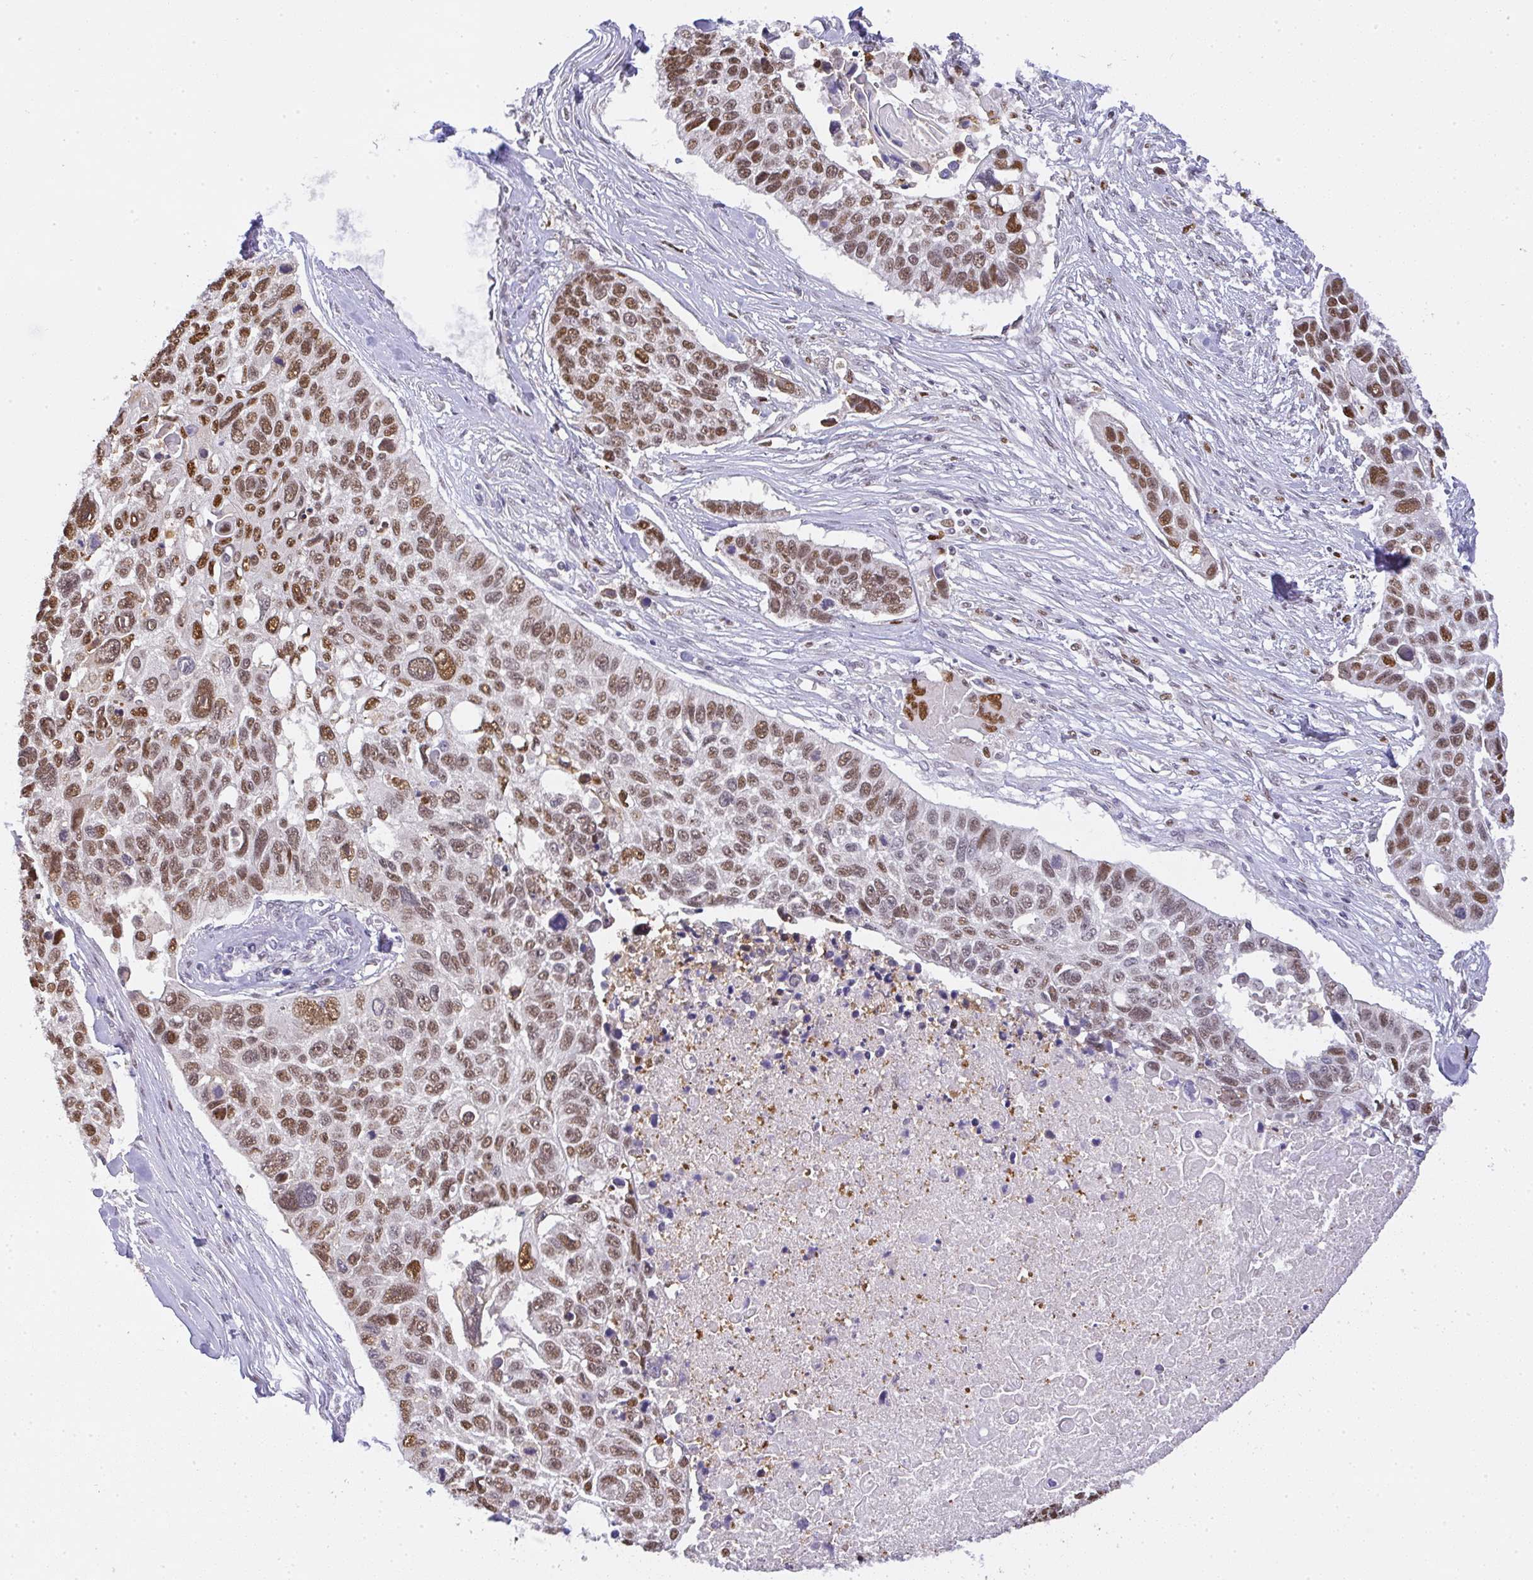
{"staining": {"intensity": "moderate", "quantity": ">75%", "location": "nuclear"}, "tissue": "lung cancer", "cell_type": "Tumor cells", "image_type": "cancer", "snomed": [{"axis": "morphology", "description": "Squamous cell carcinoma, NOS"}, {"axis": "topography", "description": "Lung"}], "caption": "Lung squamous cell carcinoma stained with a brown dye demonstrates moderate nuclear positive positivity in about >75% of tumor cells.", "gene": "BBX", "patient": {"sex": "male", "age": 62}}